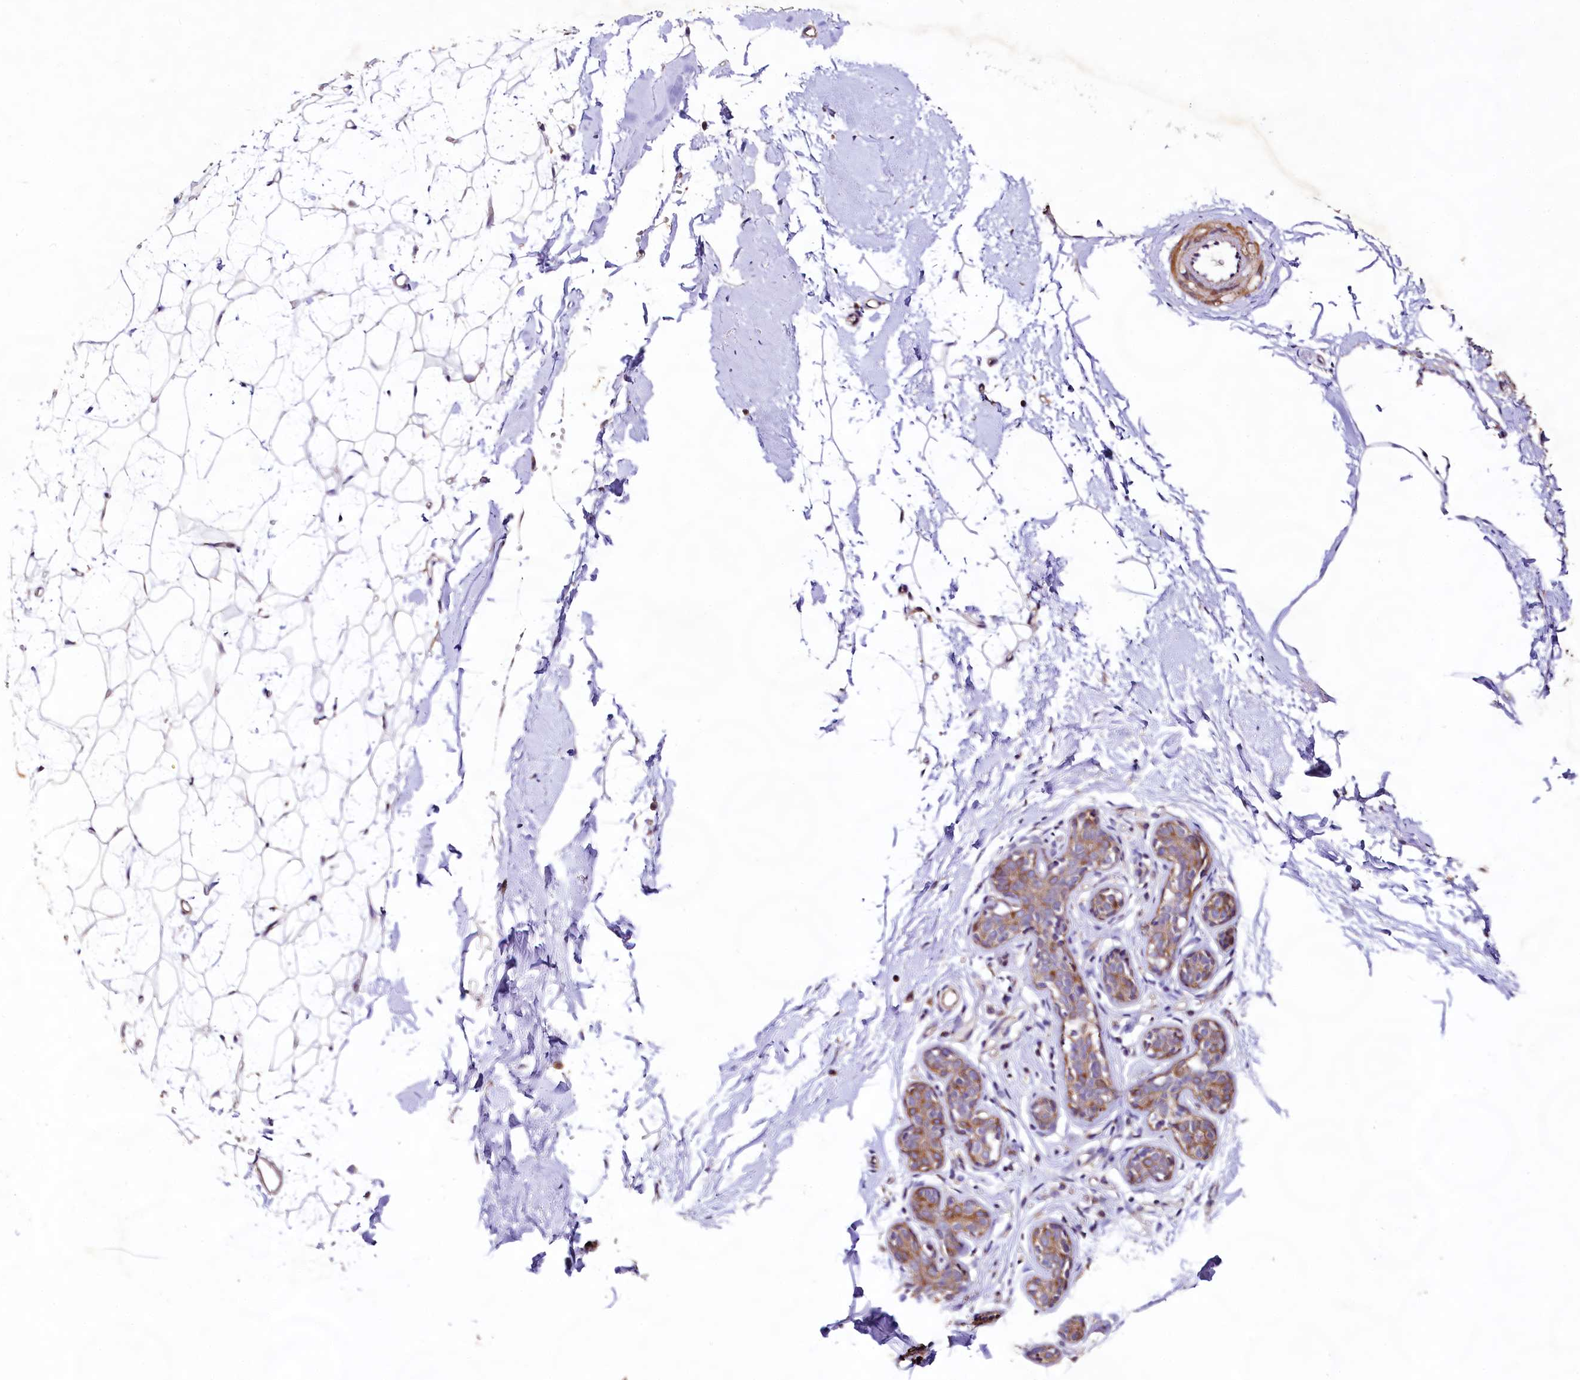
{"staining": {"intensity": "negative", "quantity": "none", "location": "none"}, "tissue": "adipose tissue", "cell_type": "Adipocytes", "image_type": "normal", "snomed": [{"axis": "morphology", "description": "Normal tissue, NOS"}, {"axis": "topography", "description": "Breast"}], "caption": "A photomicrograph of adipose tissue stained for a protein reveals no brown staining in adipocytes.", "gene": "VPS11", "patient": {"sex": "female", "age": 23}}